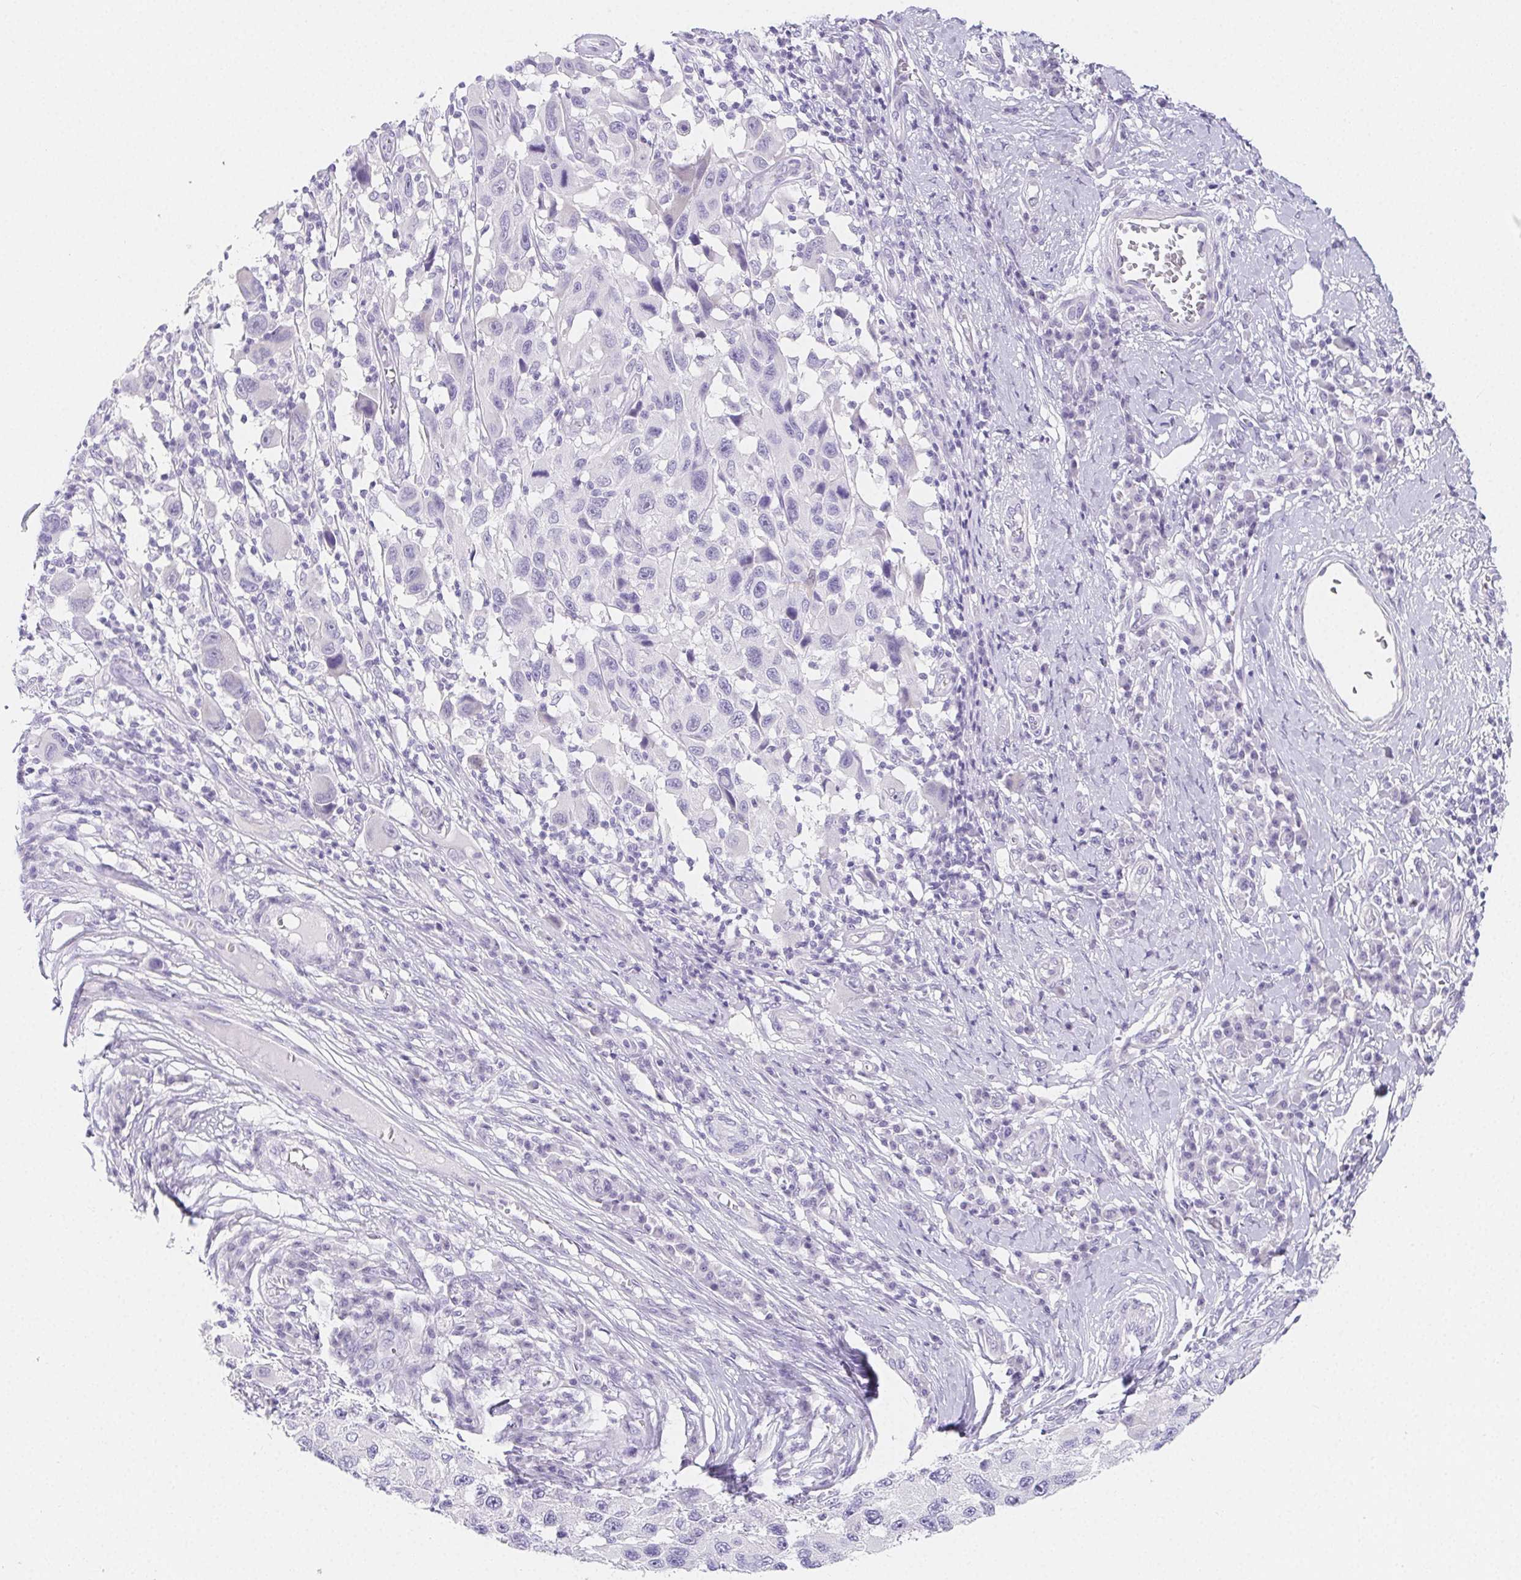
{"staining": {"intensity": "negative", "quantity": "none", "location": "none"}, "tissue": "melanoma", "cell_type": "Tumor cells", "image_type": "cancer", "snomed": [{"axis": "morphology", "description": "Malignant melanoma, NOS"}, {"axis": "topography", "description": "Skin"}], "caption": "DAB immunohistochemical staining of malignant melanoma displays no significant staining in tumor cells. (DAB (3,3'-diaminobenzidine) immunohistochemistry (IHC), high magnification).", "gene": "ZBBX", "patient": {"sex": "male", "age": 53}}